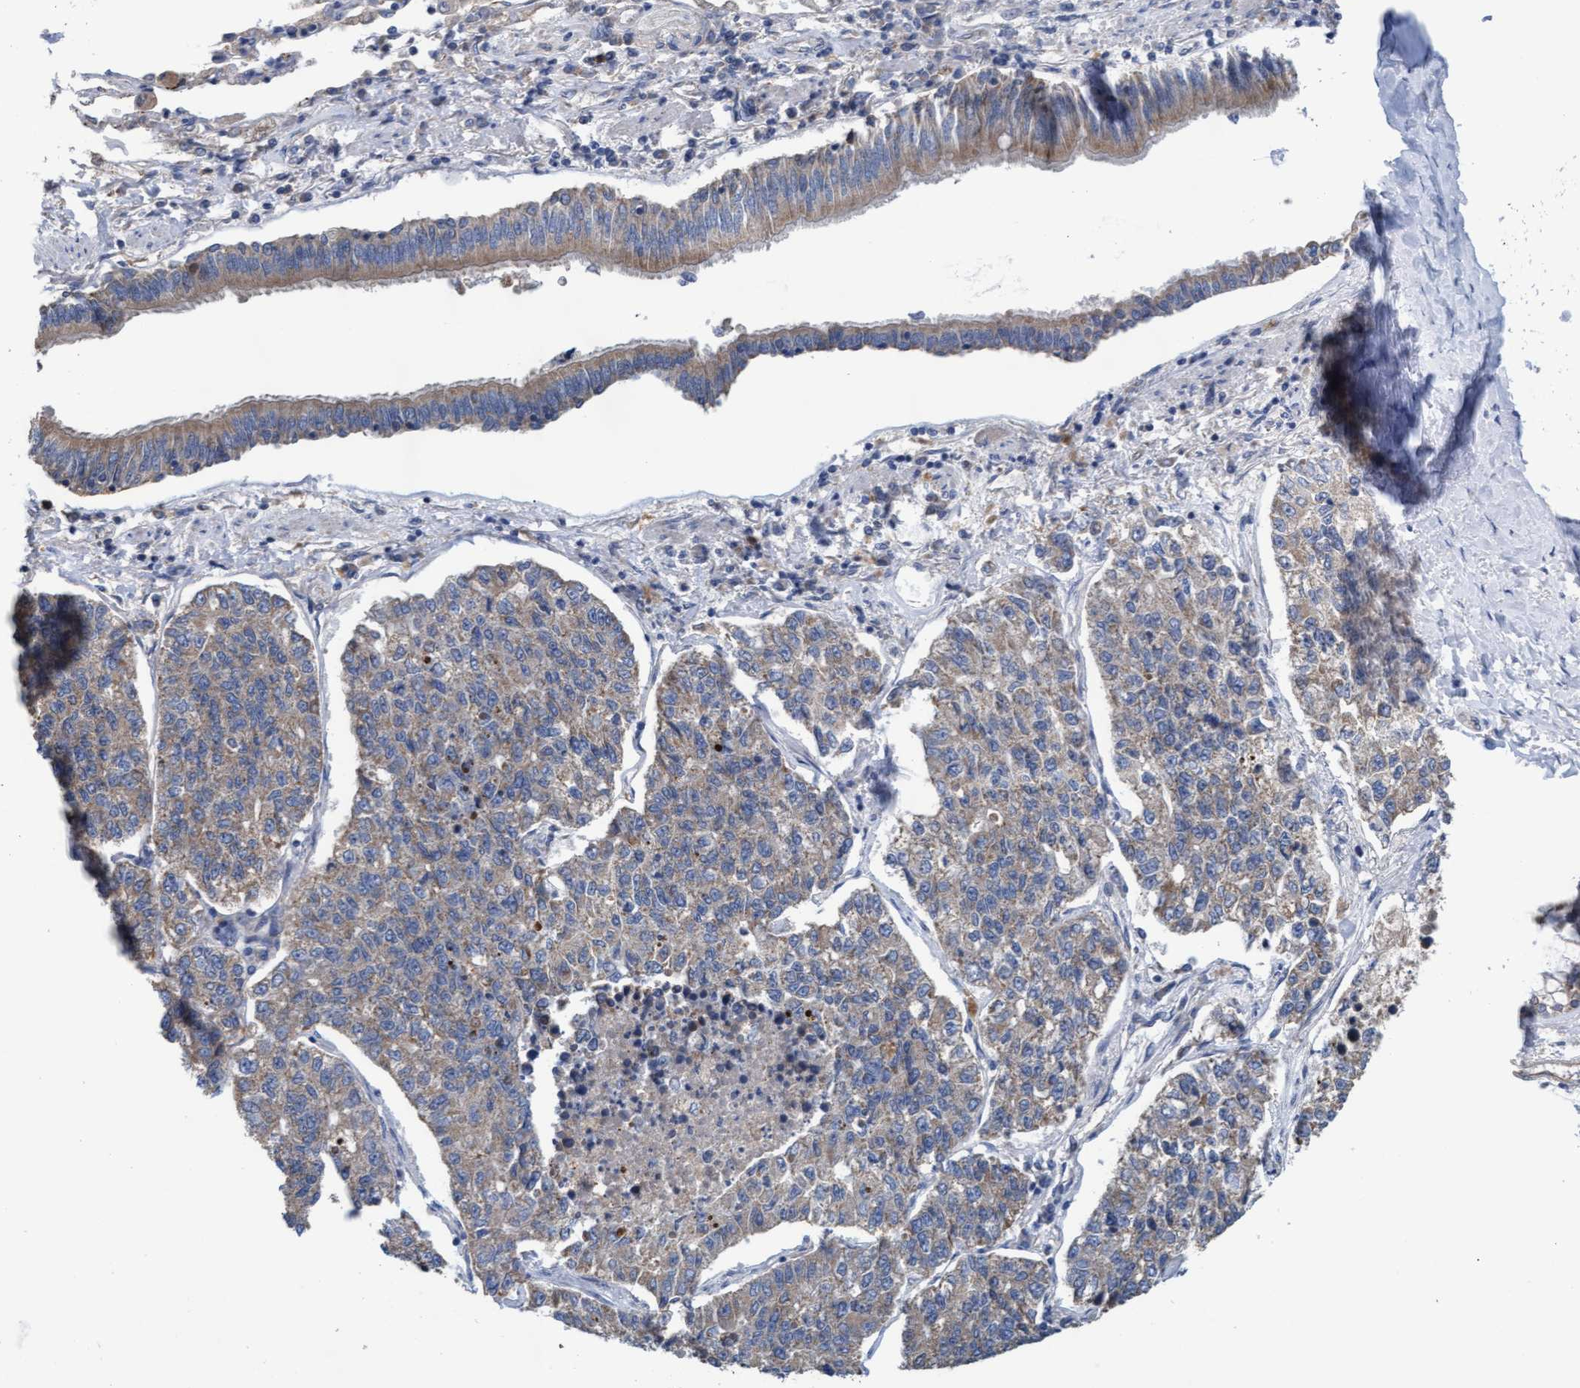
{"staining": {"intensity": "weak", "quantity": "25%-75%", "location": "cytoplasmic/membranous"}, "tissue": "lung cancer", "cell_type": "Tumor cells", "image_type": "cancer", "snomed": [{"axis": "morphology", "description": "Adenocarcinoma, NOS"}, {"axis": "topography", "description": "Lung"}], "caption": "Lung cancer (adenocarcinoma) stained for a protein (brown) shows weak cytoplasmic/membranous positive expression in about 25%-75% of tumor cells.", "gene": "MRPL38", "patient": {"sex": "male", "age": 49}}